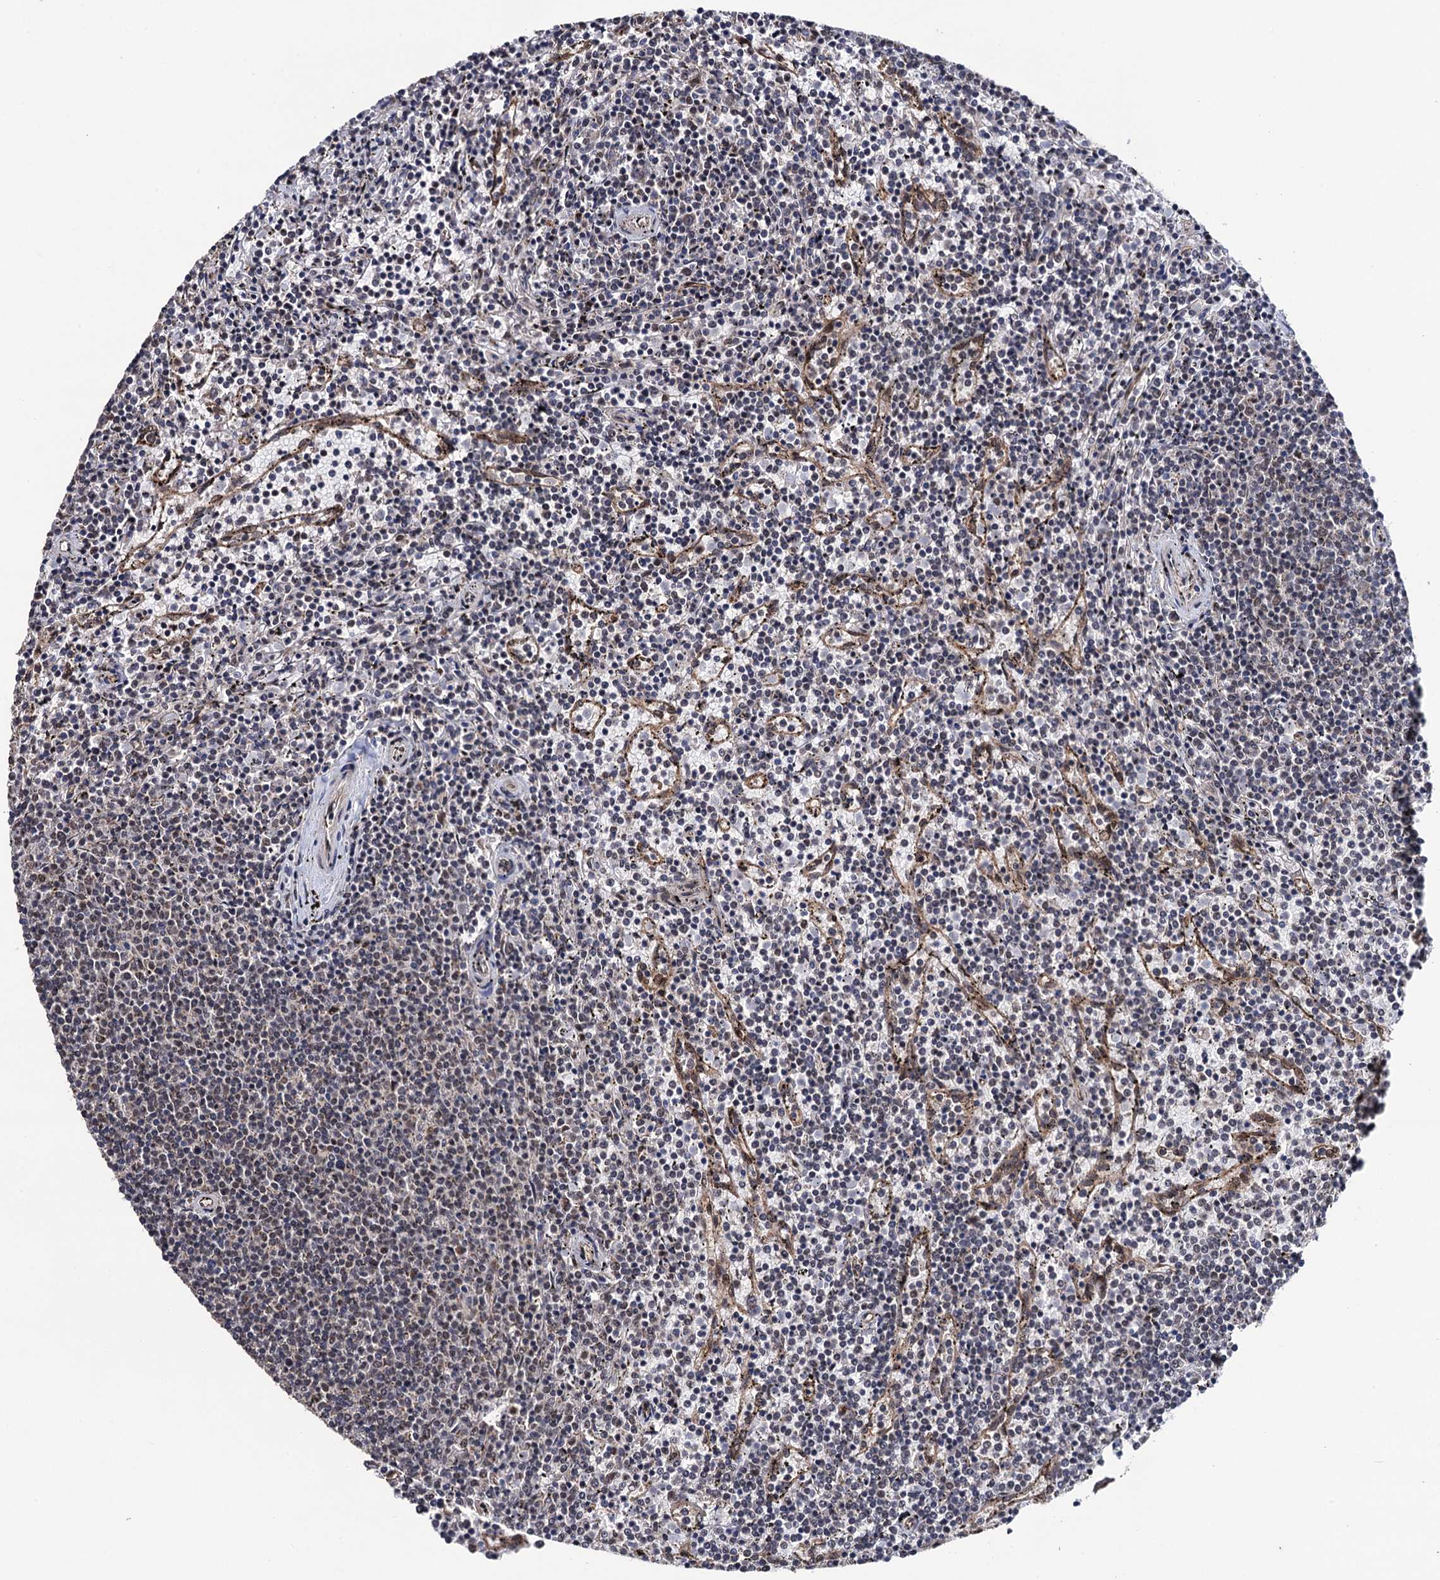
{"staining": {"intensity": "negative", "quantity": "none", "location": "none"}, "tissue": "lymphoma", "cell_type": "Tumor cells", "image_type": "cancer", "snomed": [{"axis": "morphology", "description": "Malignant lymphoma, non-Hodgkin's type, Low grade"}, {"axis": "topography", "description": "Spleen"}], "caption": "Low-grade malignant lymphoma, non-Hodgkin's type was stained to show a protein in brown. There is no significant positivity in tumor cells. (IHC, brightfield microscopy, high magnification).", "gene": "LRRC63", "patient": {"sex": "female", "age": 50}}